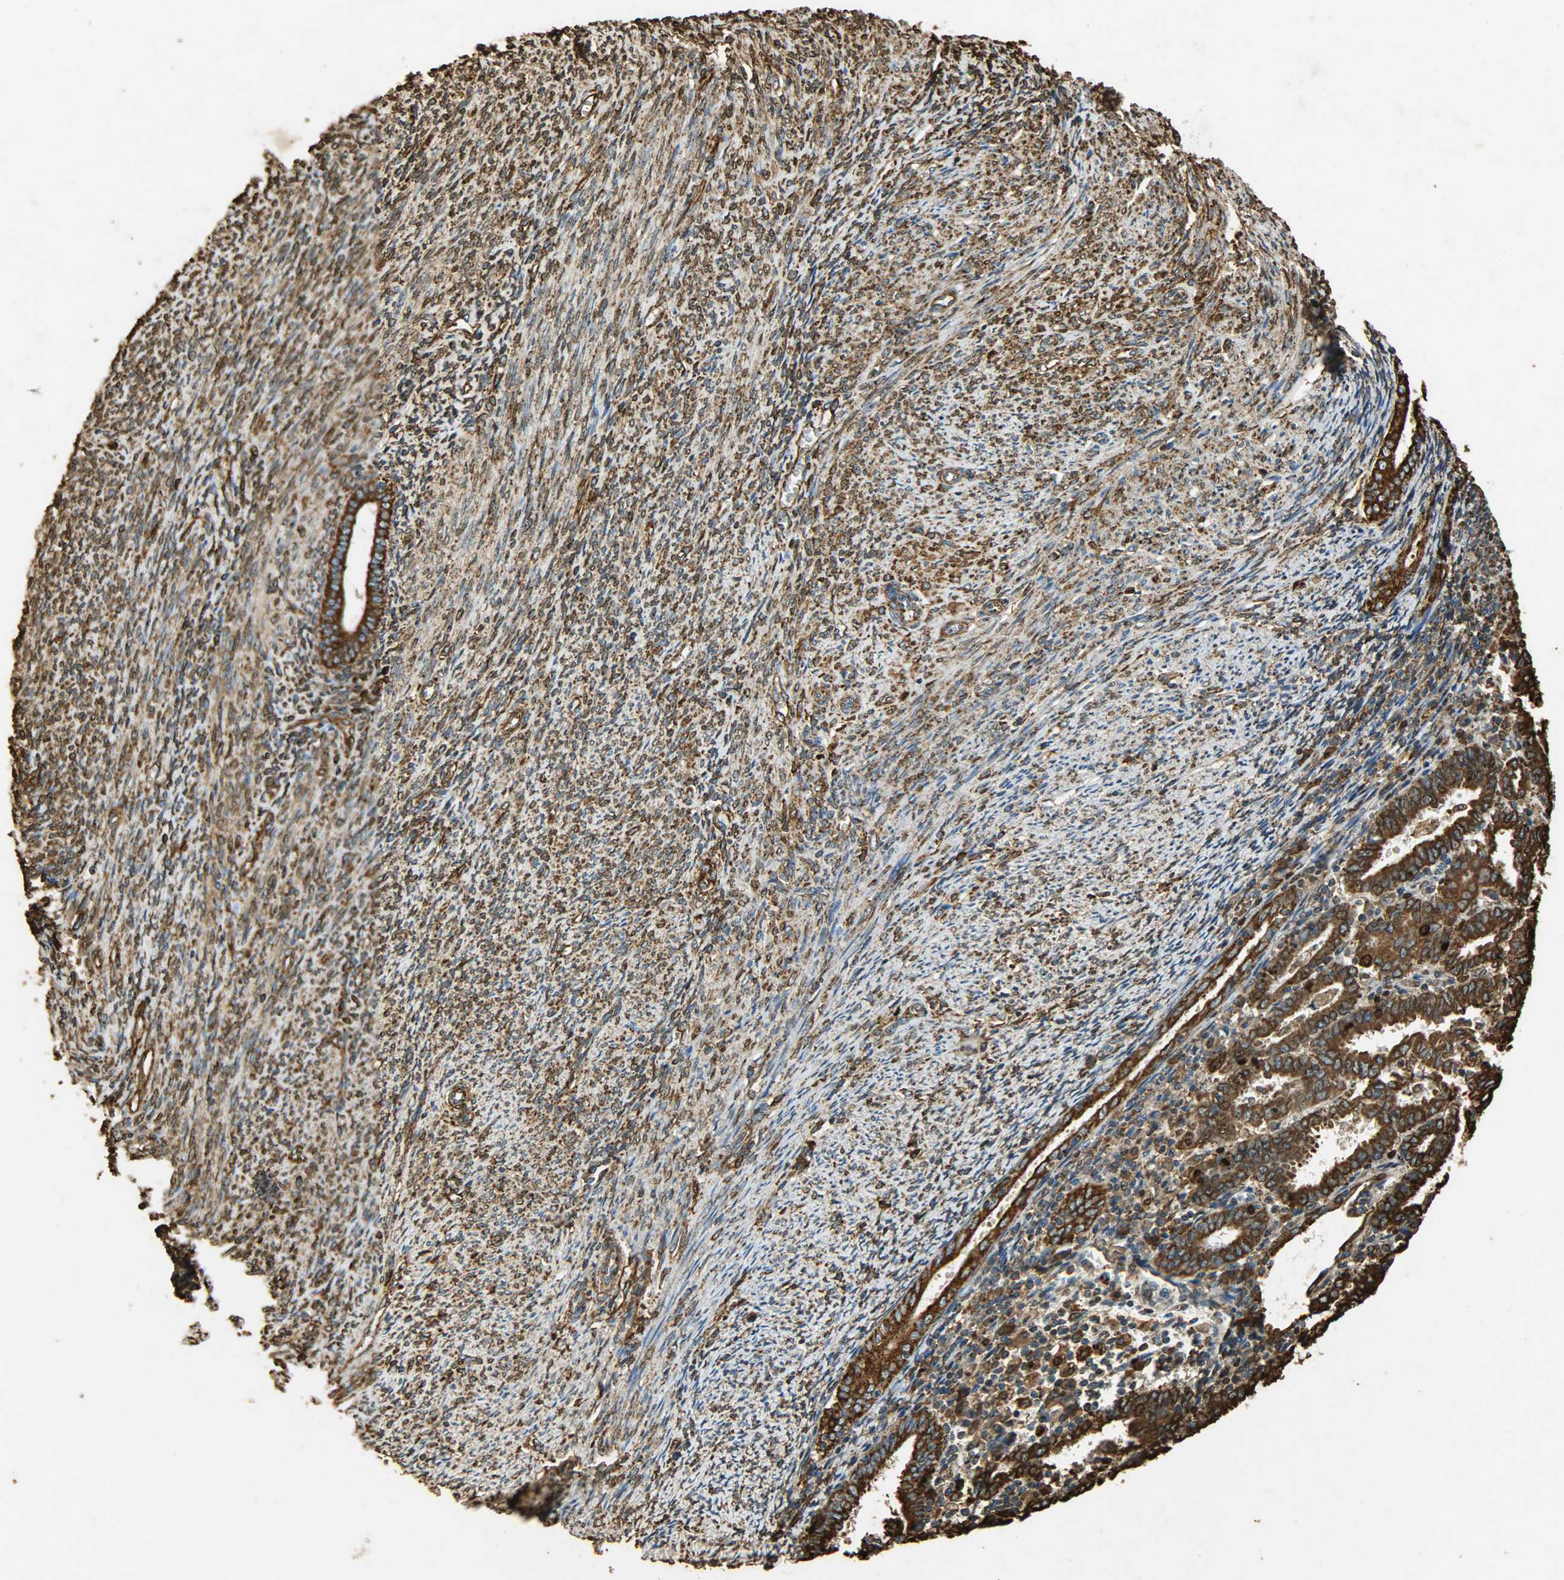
{"staining": {"intensity": "strong", "quantity": ">75%", "location": "cytoplasmic/membranous"}, "tissue": "endometrial cancer", "cell_type": "Tumor cells", "image_type": "cancer", "snomed": [{"axis": "morphology", "description": "Adenocarcinoma, NOS"}, {"axis": "topography", "description": "Uterus"}], "caption": "Endometrial adenocarcinoma tissue exhibits strong cytoplasmic/membranous expression in about >75% of tumor cells, visualized by immunohistochemistry.", "gene": "HSP90B1", "patient": {"sex": "female", "age": 83}}